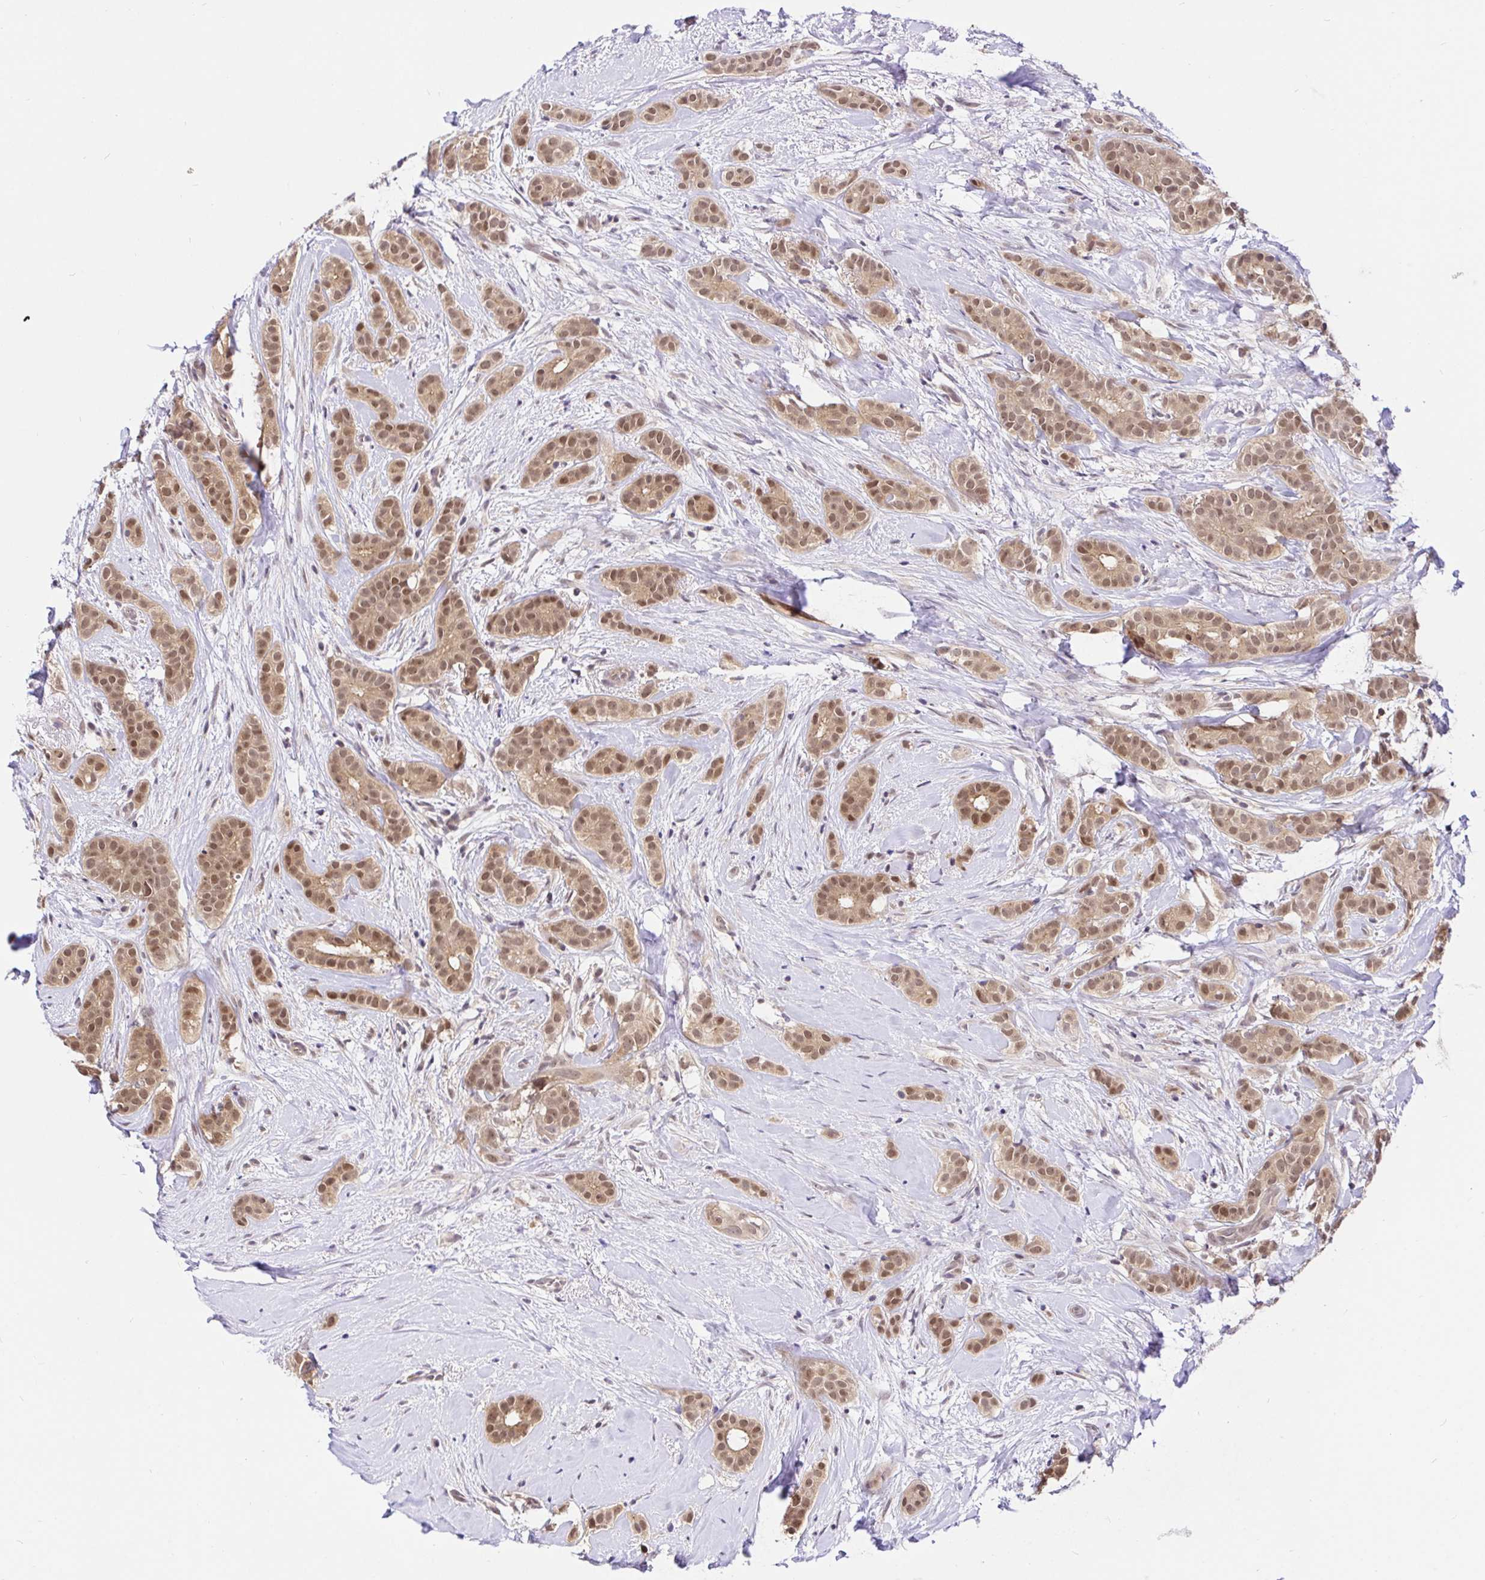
{"staining": {"intensity": "moderate", "quantity": ">75%", "location": "cytoplasmic/membranous,nuclear"}, "tissue": "breast cancer", "cell_type": "Tumor cells", "image_type": "cancer", "snomed": [{"axis": "morphology", "description": "Duct carcinoma"}, {"axis": "topography", "description": "Breast"}], "caption": "DAB immunohistochemical staining of breast cancer displays moderate cytoplasmic/membranous and nuclear protein expression in approximately >75% of tumor cells. (Stains: DAB in brown, nuclei in blue, Microscopy: brightfield microscopy at high magnification).", "gene": "UBE2M", "patient": {"sex": "female", "age": 65}}